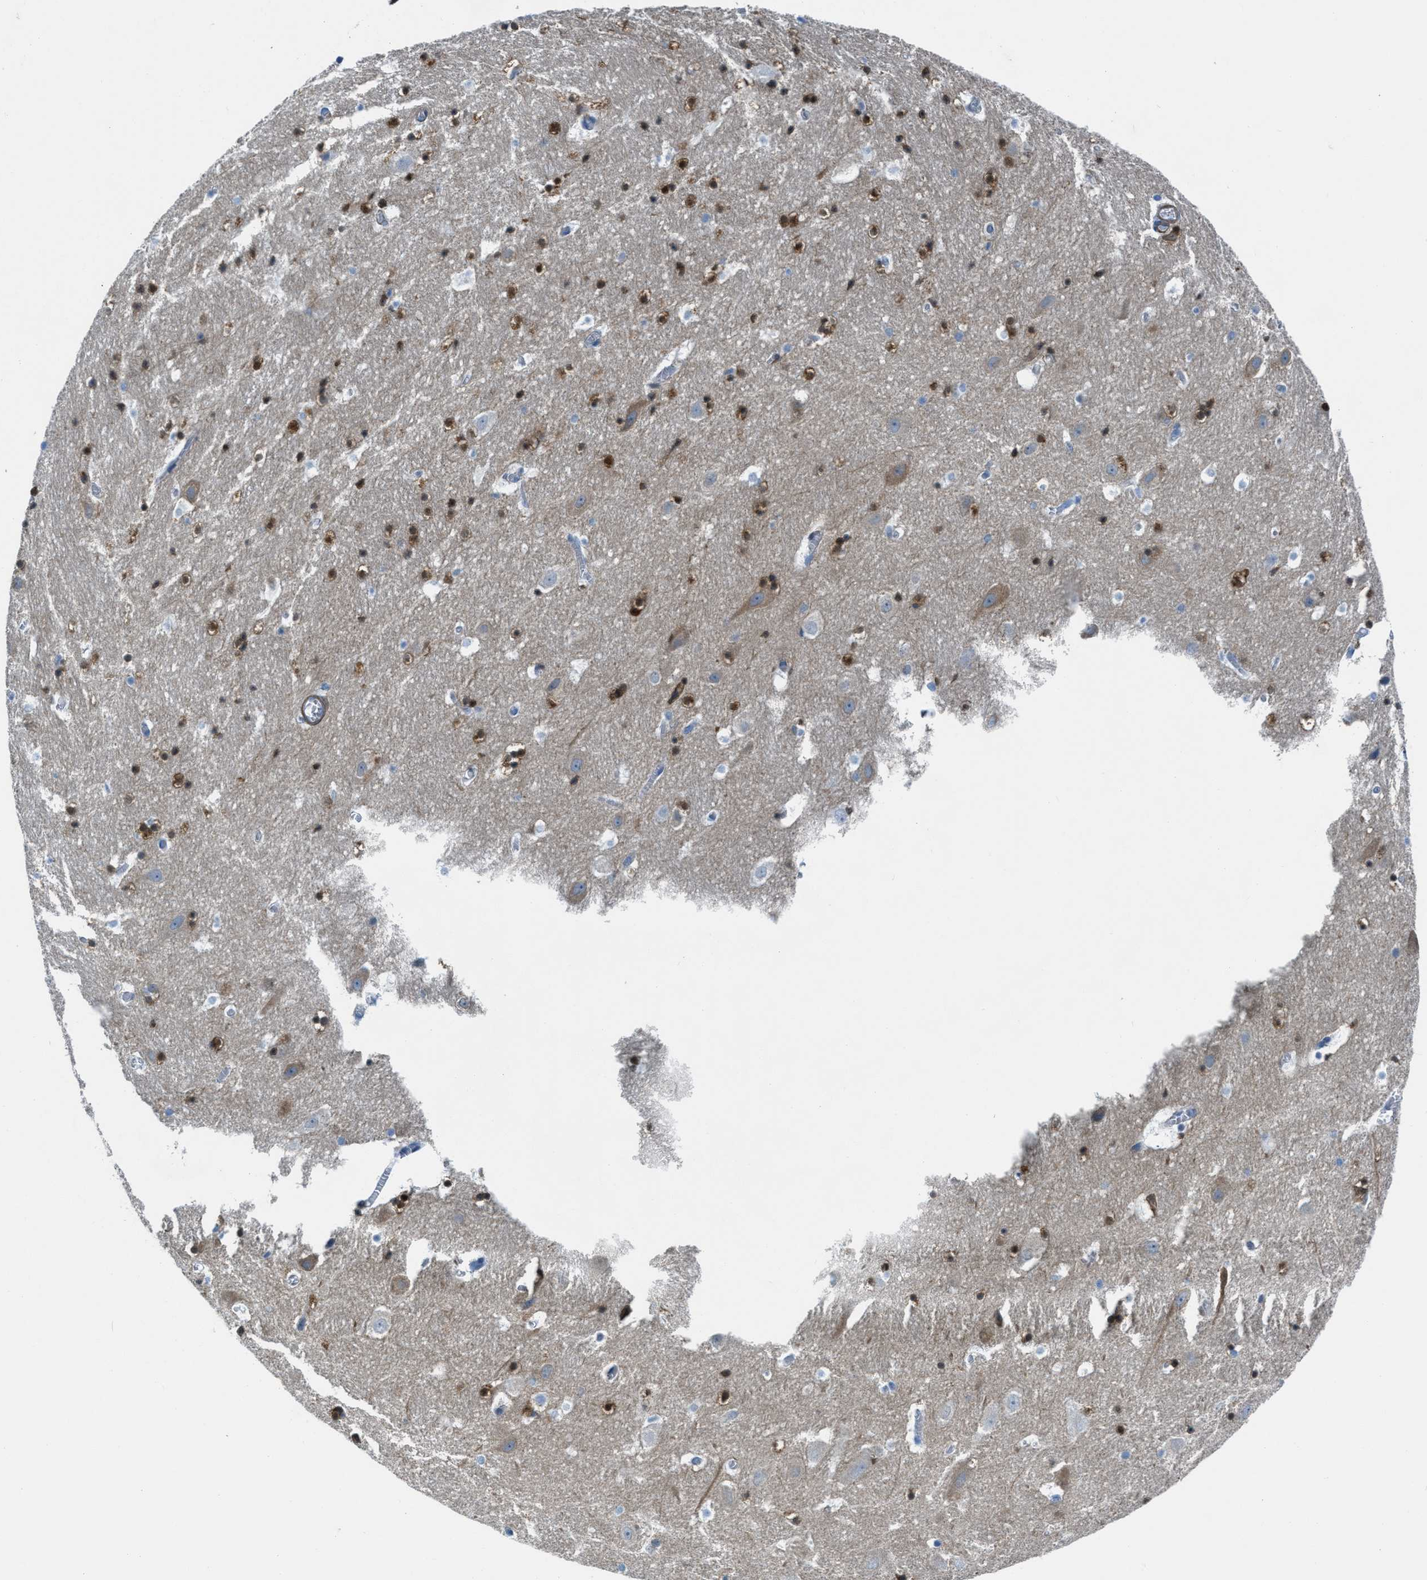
{"staining": {"intensity": "strong", "quantity": "<25%", "location": "cytoplasmic/membranous"}, "tissue": "hippocampus", "cell_type": "Glial cells", "image_type": "normal", "snomed": [{"axis": "morphology", "description": "Normal tissue, NOS"}, {"axis": "topography", "description": "Hippocampus"}], "caption": "An immunohistochemistry image of unremarkable tissue is shown. Protein staining in brown labels strong cytoplasmic/membranous positivity in hippocampus within glial cells.", "gene": "MAPRE2", "patient": {"sex": "male", "age": 45}}